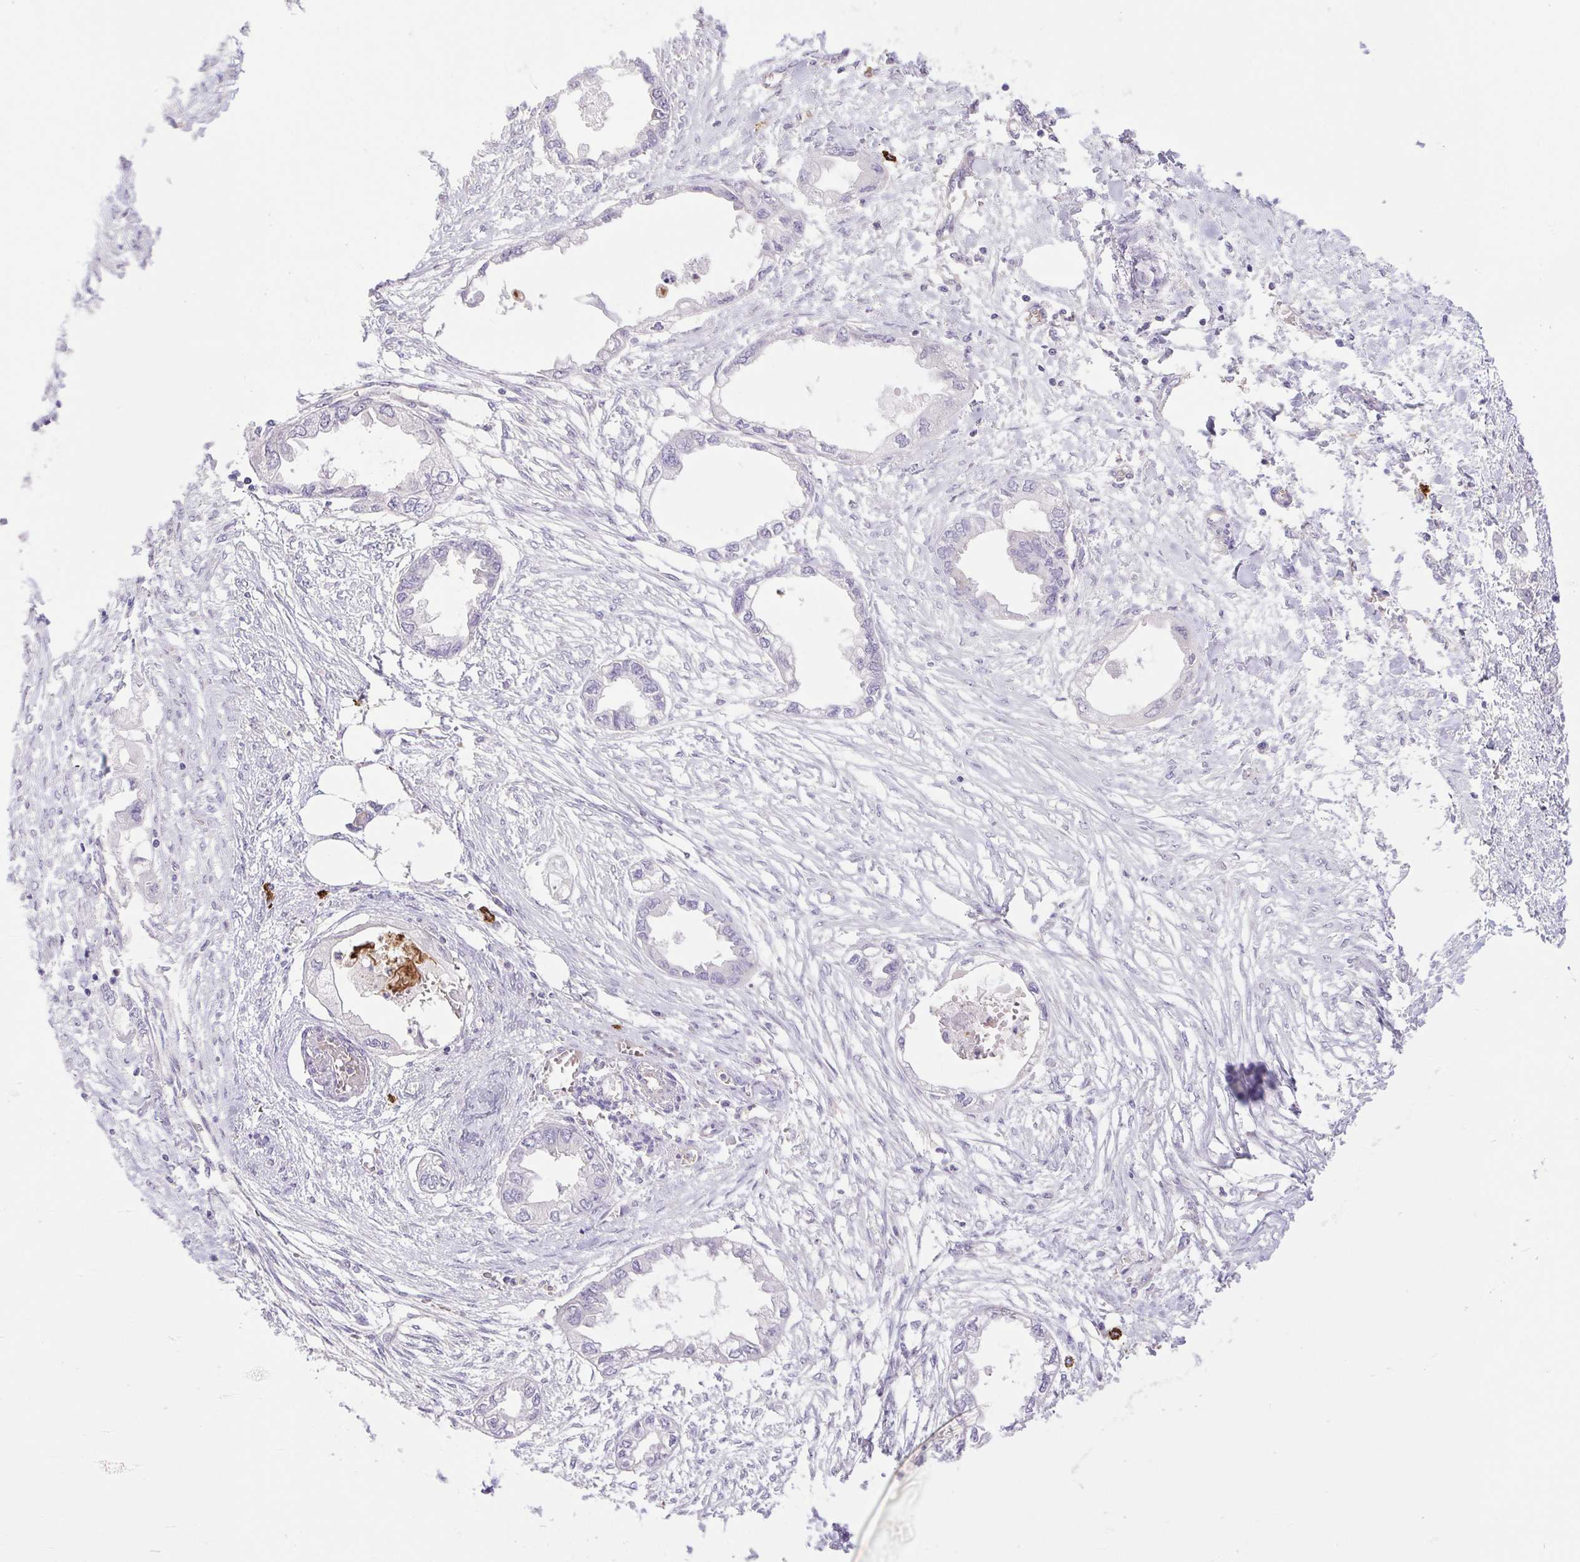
{"staining": {"intensity": "negative", "quantity": "none", "location": "none"}, "tissue": "endometrial cancer", "cell_type": "Tumor cells", "image_type": "cancer", "snomed": [{"axis": "morphology", "description": "Adenocarcinoma, NOS"}, {"axis": "morphology", "description": "Adenocarcinoma, metastatic, NOS"}, {"axis": "topography", "description": "Adipose tissue"}, {"axis": "topography", "description": "Endometrium"}], "caption": "Immunohistochemistry (IHC) micrograph of neoplastic tissue: endometrial cancer (metastatic adenocarcinoma) stained with DAB reveals no significant protein positivity in tumor cells.", "gene": "FAM177B", "patient": {"sex": "female", "age": 67}}